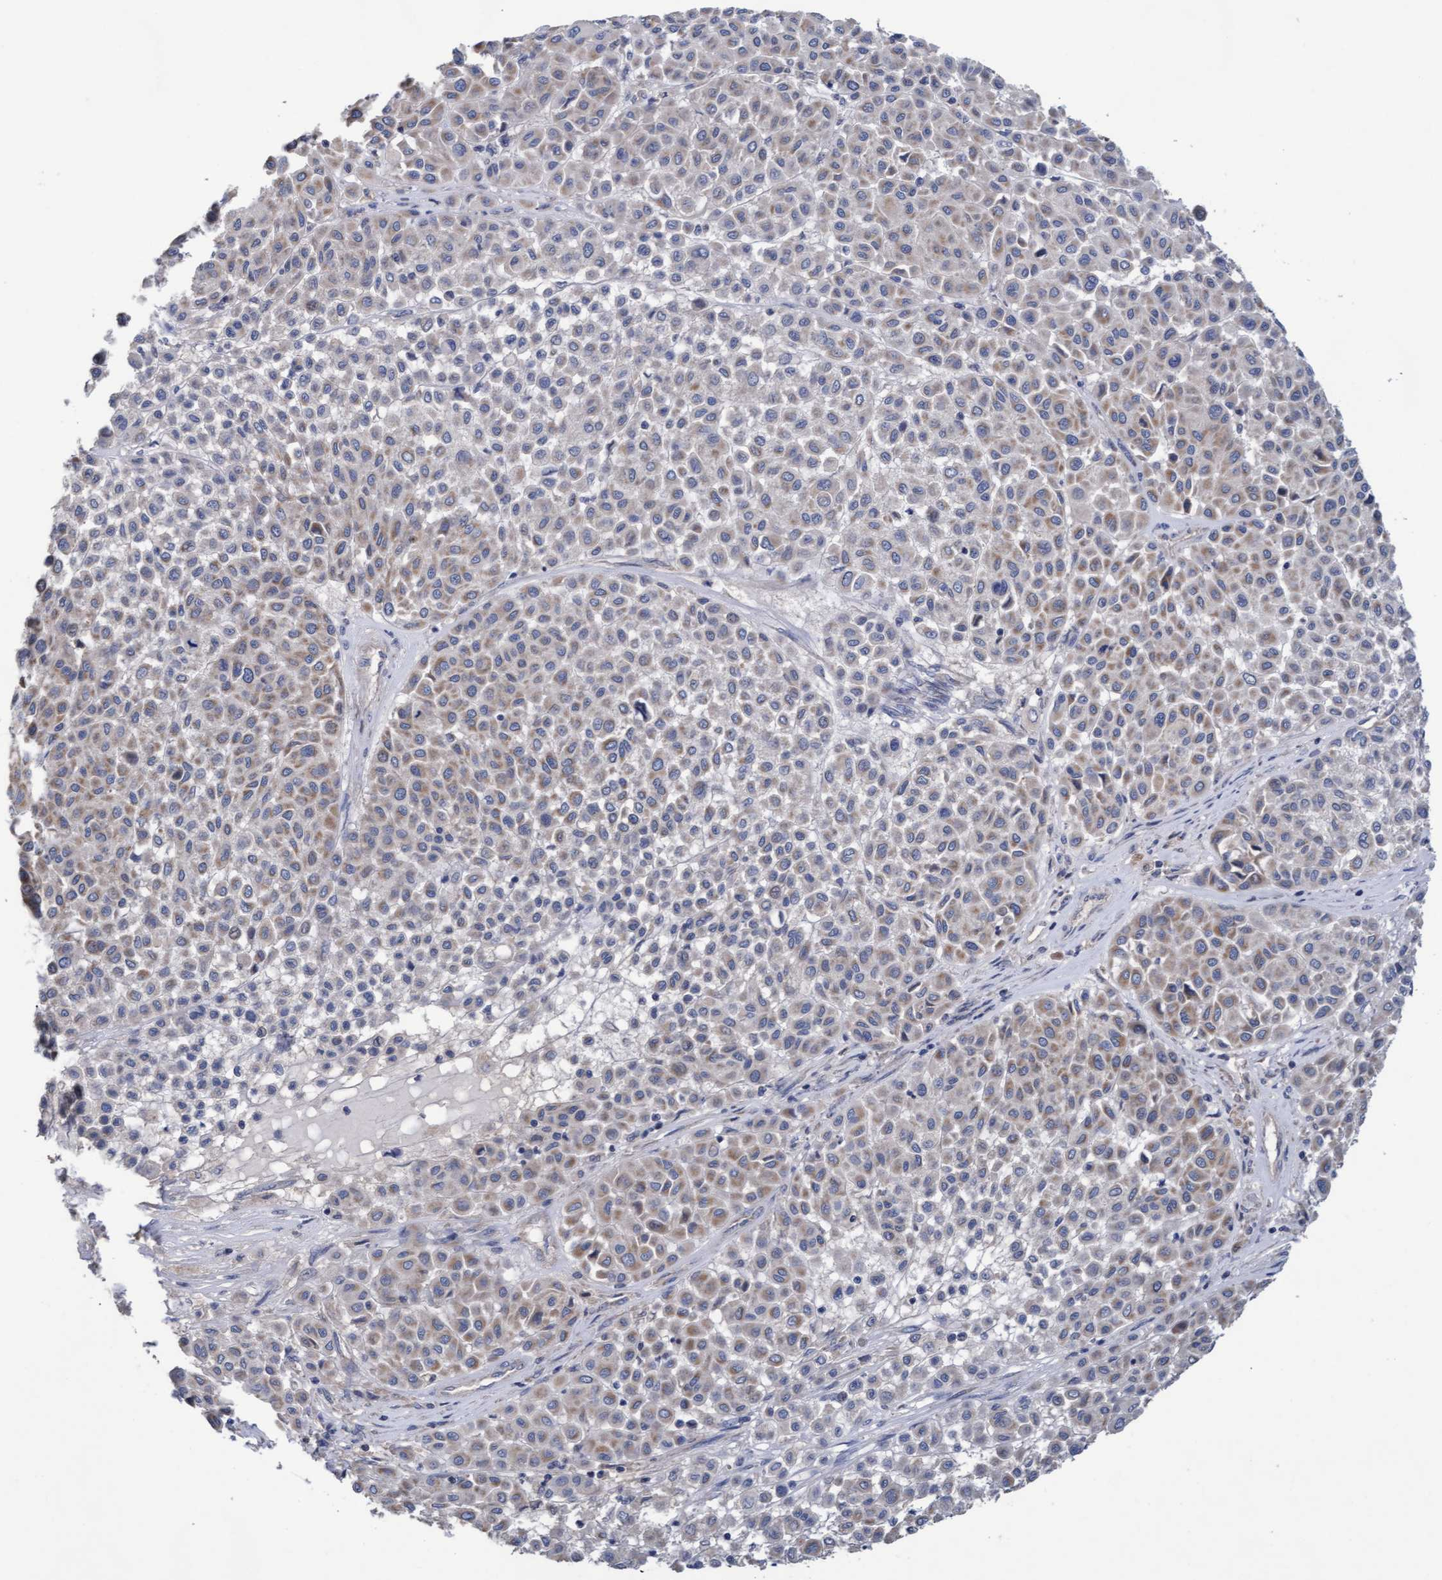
{"staining": {"intensity": "weak", "quantity": "25%-75%", "location": "cytoplasmic/membranous"}, "tissue": "melanoma", "cell_type": "Tumor cells", "image_type": "cancer", "snomed": [{"axis": "morphology", "description": "Malignant melanoma, Metastatic site"}, {"axis": "topography", "description": "Soft tissue"}], "caption": "Malignant melanoma (metastatic site) stained with a protein marker displays weak staining in tumor cells.", "gene": "MRPL38", "patient": {"sex": "male", "age": 41}}